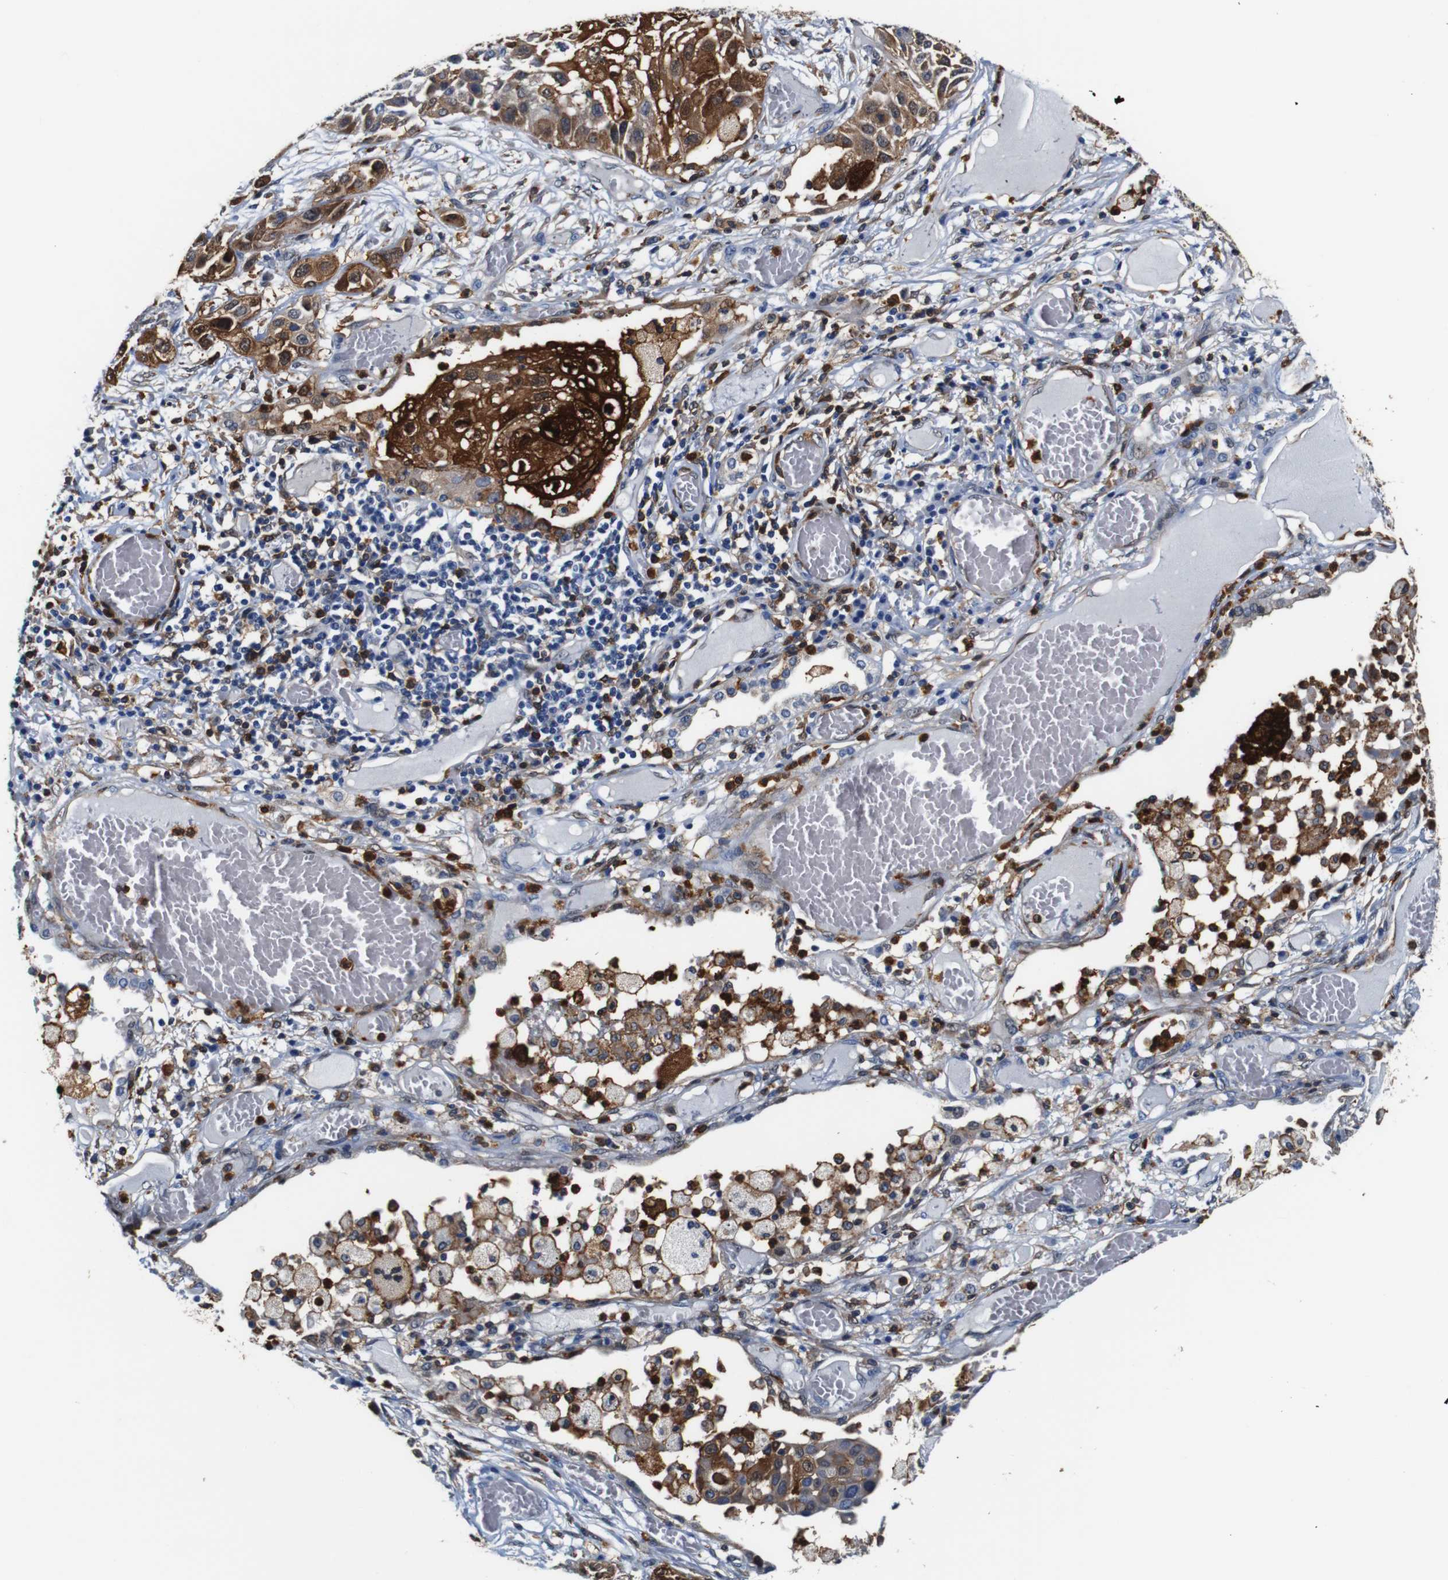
{"staining": {"intensity": "moderate", "quantity": ">75%", "location": "cytoplasmic/membranous"}, "tissue": "lung cancer", "cell_type": "Tumor cells", "image_type": "cancer", "snomed": [{"axis": "morphology", "description": "Squamous cell carcinoma, NOS"}, {"axis": "topography", "description": "Lung"}], "caption": "Immunohistochemical staining of lung squamous cell carcinoma reveals medium levels of moderate cytoplasmic/membranous staining in approximately >75% of tumor cells.", "gene": "ANXA1", "patient": {"sex": "male", "age": 71}}